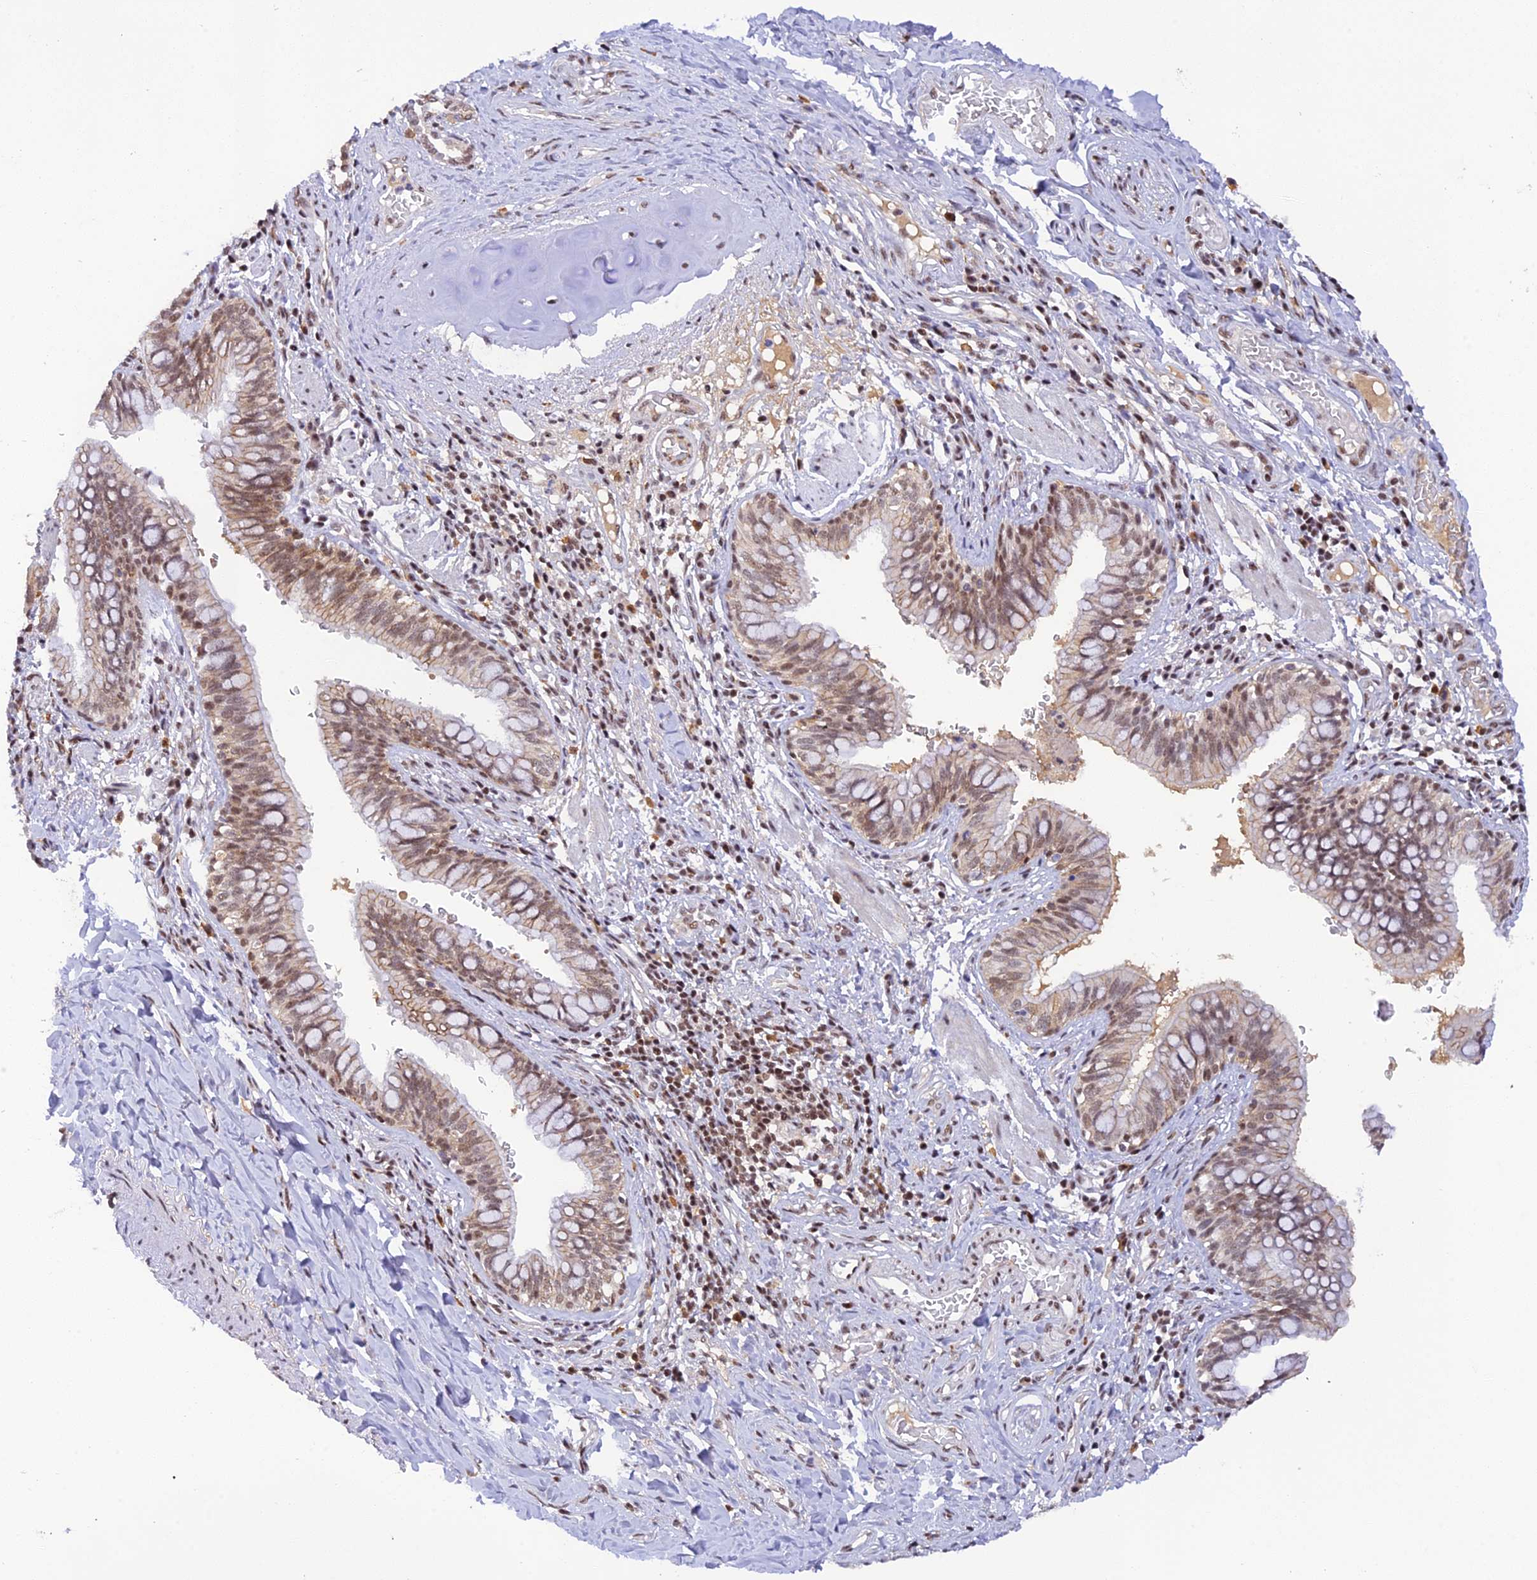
{"staining": {"intensity": "moderate", "quantity": "25%-75%", "location": "cytoplasmic/membranous,nuclear"}, "tissue": "bronchus", "cell_type": "Respiratory epithelial cells", "image_type": "normal", "snomed": [{"axis": "morphology", "description": "Normal tissue, NOS"}, {"axis": "topography", "description": "Cartilage tissue"}, {"axis": "topography", "description": "Bronchus"}], "caption": "Protein analysis of unremarkable bronchus exhibits moderate cytoplasmic/membranous,nuclear staining in approximately 25%-75% of respiratory epithelial cells.", "gene": "THAP11", "patient": {"sex": "female", "age": 36}}